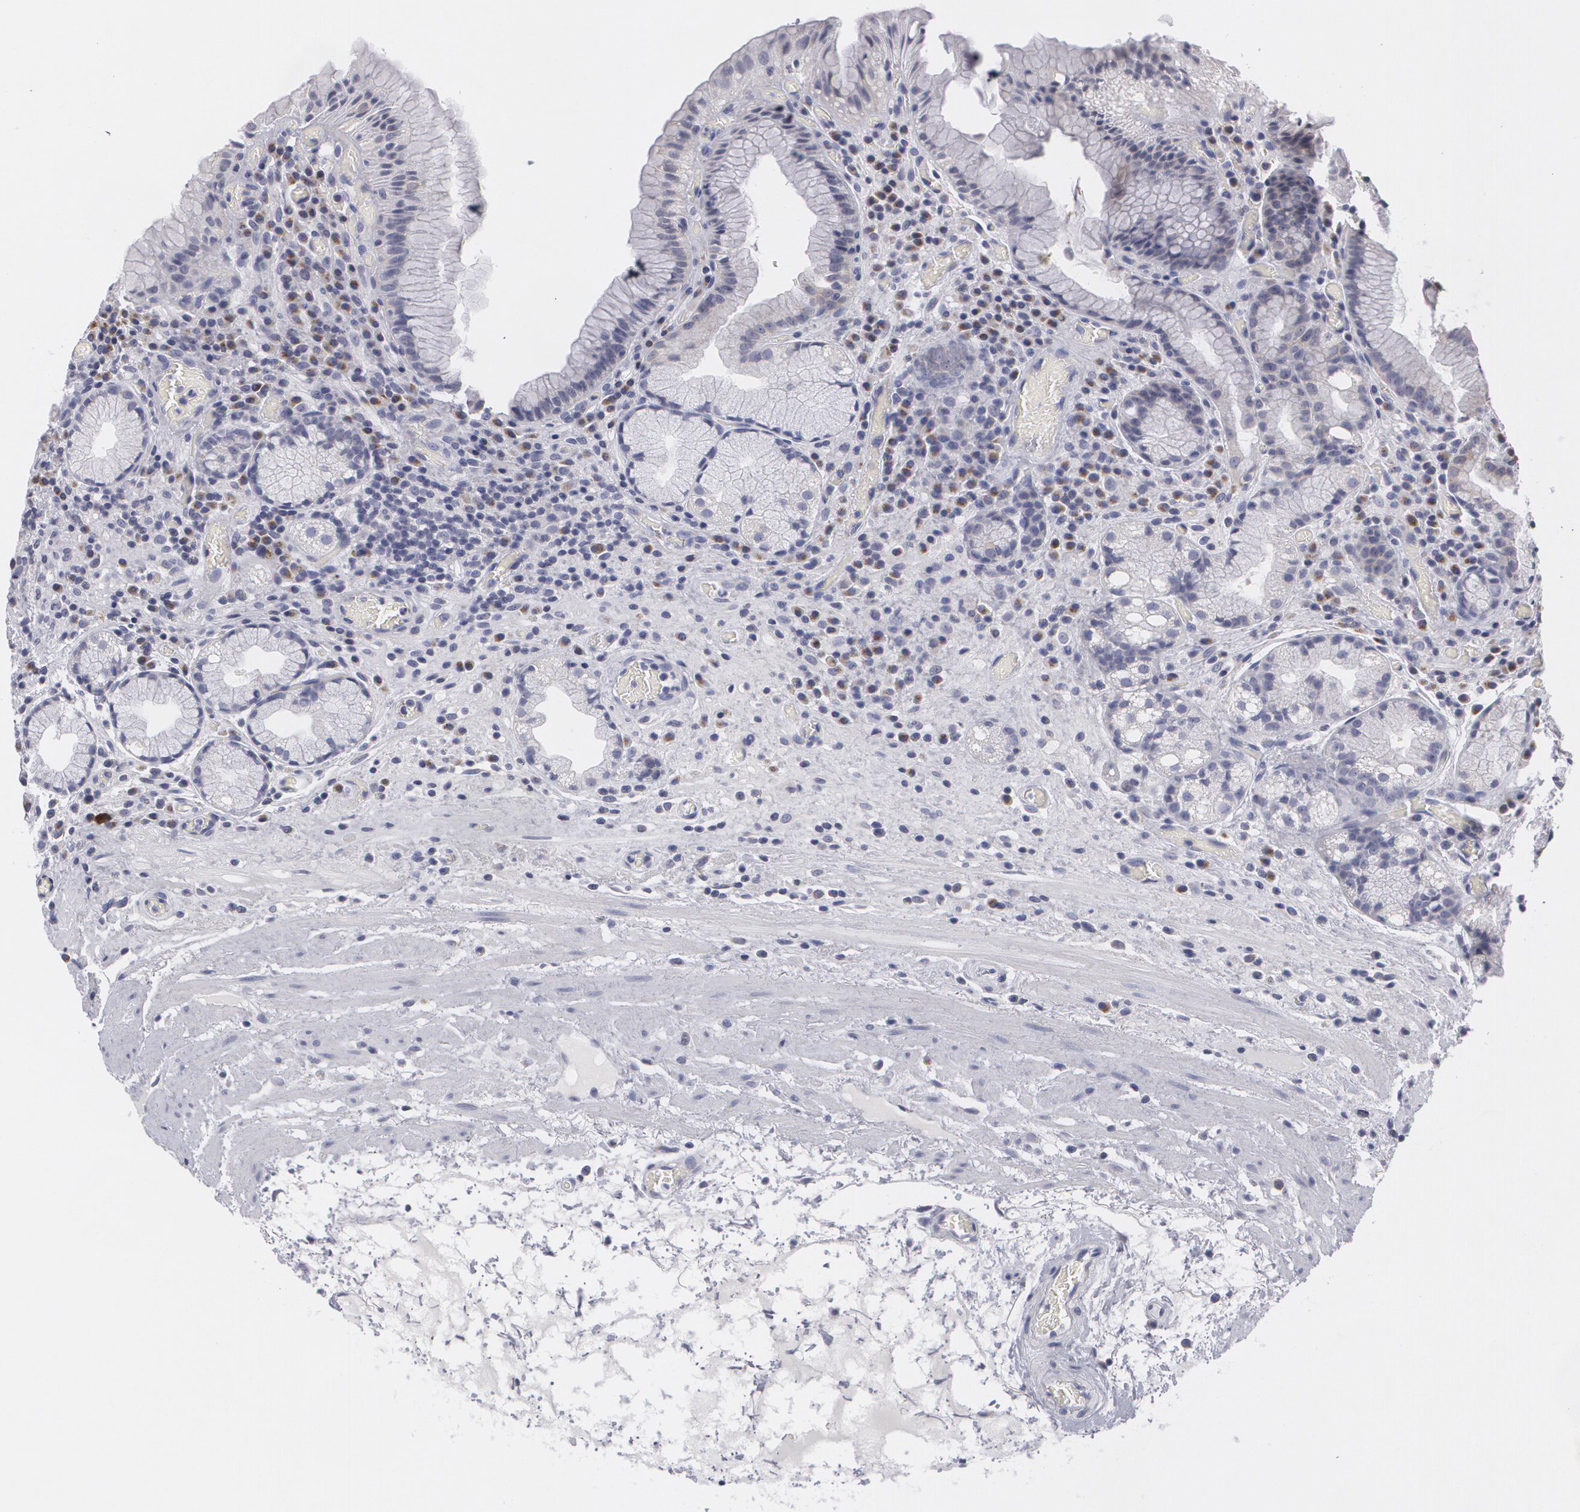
{"staining": {"intensity": "negative", "quantity": "none", "location": "none"}, "tissue": "stomach", "cell_type": "Glandular cells", "image_type": "normal", "snomed": [{"axis": "morphology", "description": "Normal tissue, NOS"}, {"axis": "topography", "description": "Stomach, lower"}, {"axis": "topography", "description": "Duodenum"}], "caption": "Stomach was stained to show a protein in brown. There is no significant expression in glandular cells.", "gene": "MBNL3", "patient": {"sex": "male", "age": 84}}